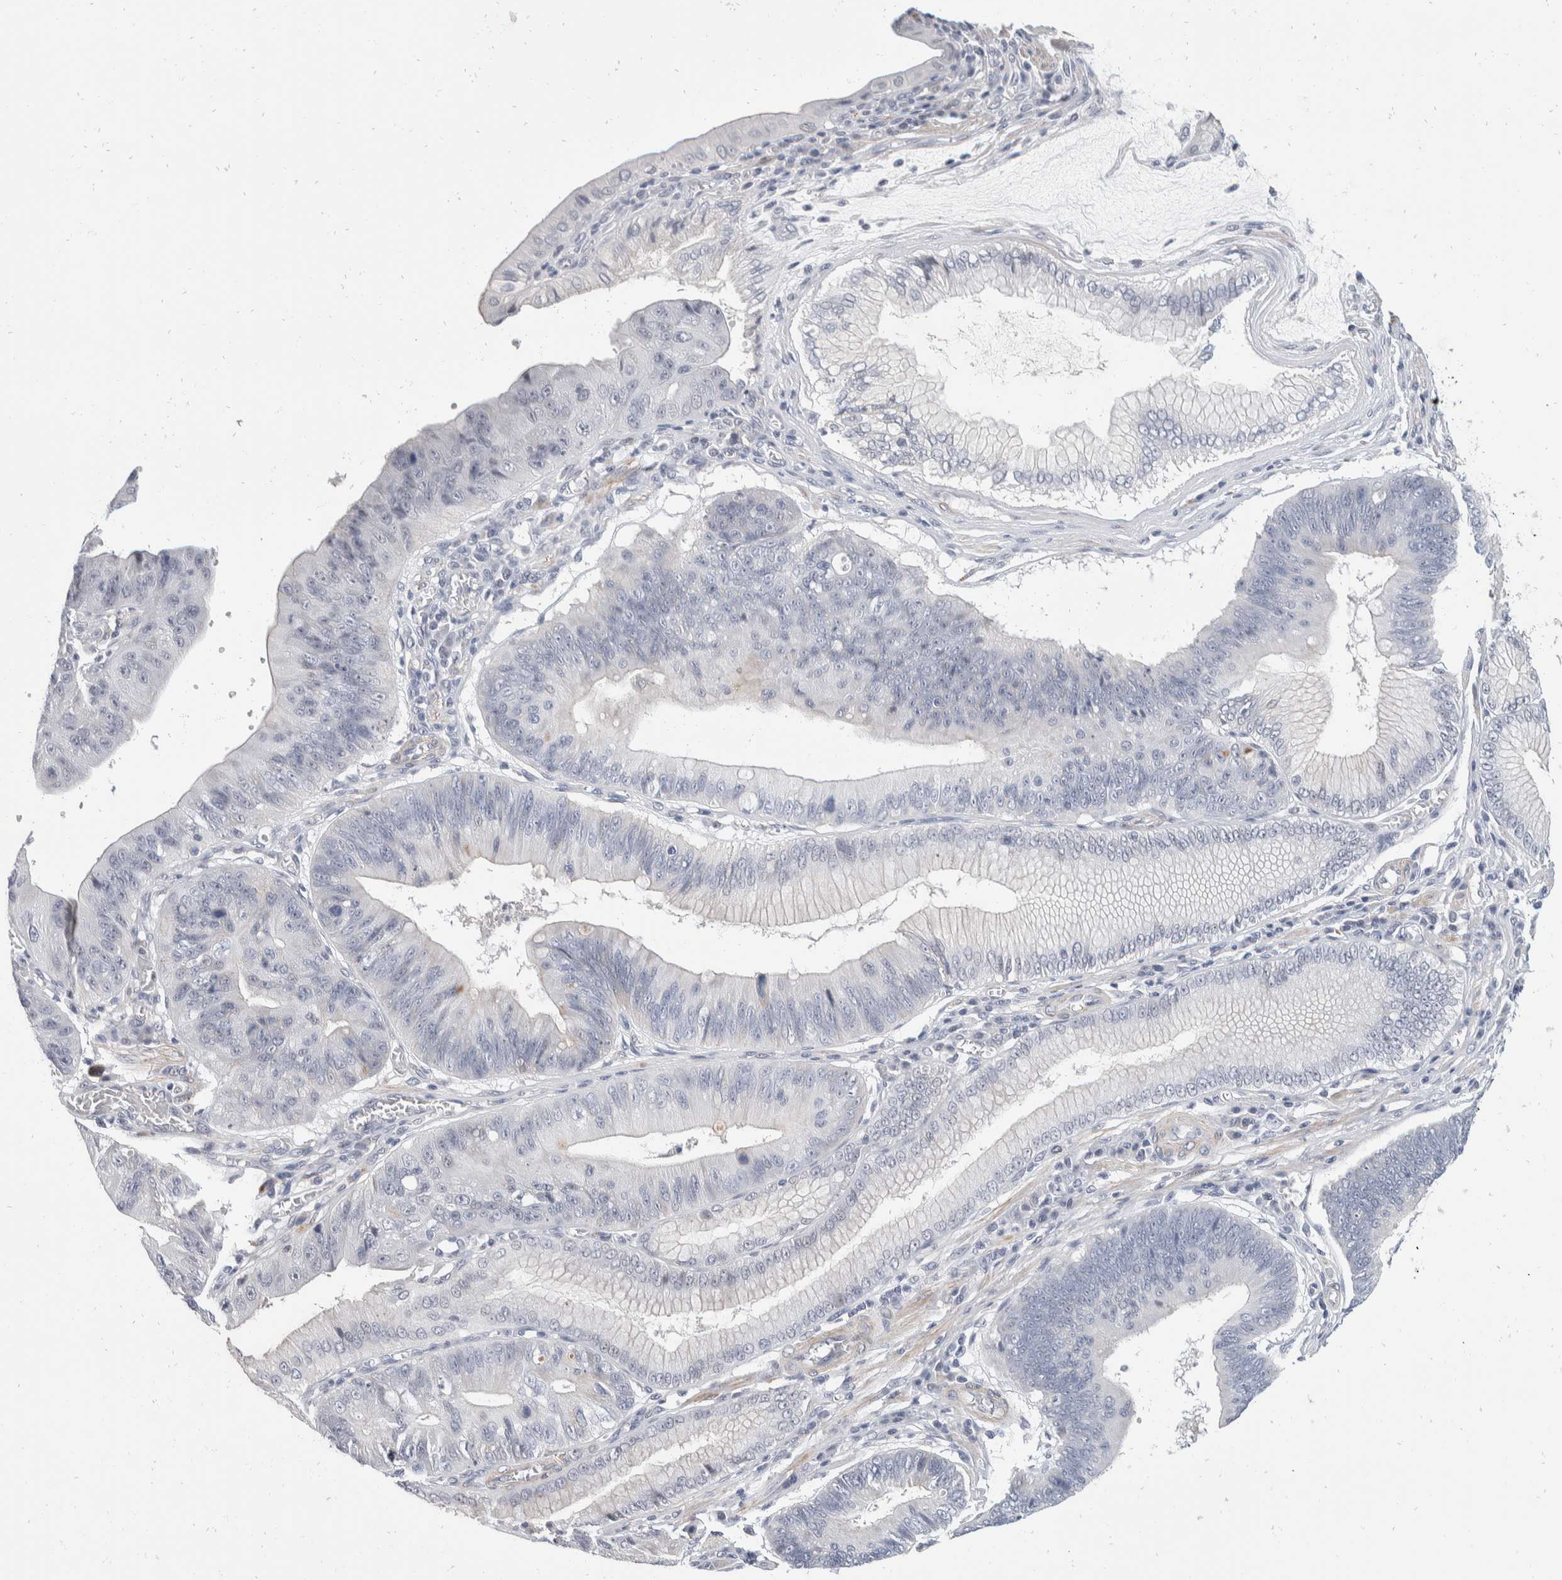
{"staining": {"intensity": "negative", "quantity": "none", "location": "none"}, "tissue": "stomach cancer", "cell_type": "Tumor cells", "image_type": "cancer", "snomed": [{"axis": "morphology", "description": "Adenocarcinoma, NOS"}, {"axis": "topography", "description": "Stomach"}], "caption": "Immunohistochemistry (IHC) histopathology image of neoplastic tissue: stomach cancer stained with DAB demonstrates no significant protein positivity in tumor cells.", "gene": "CATSPERD", "patient": {"sex": "male", "age": 59}}